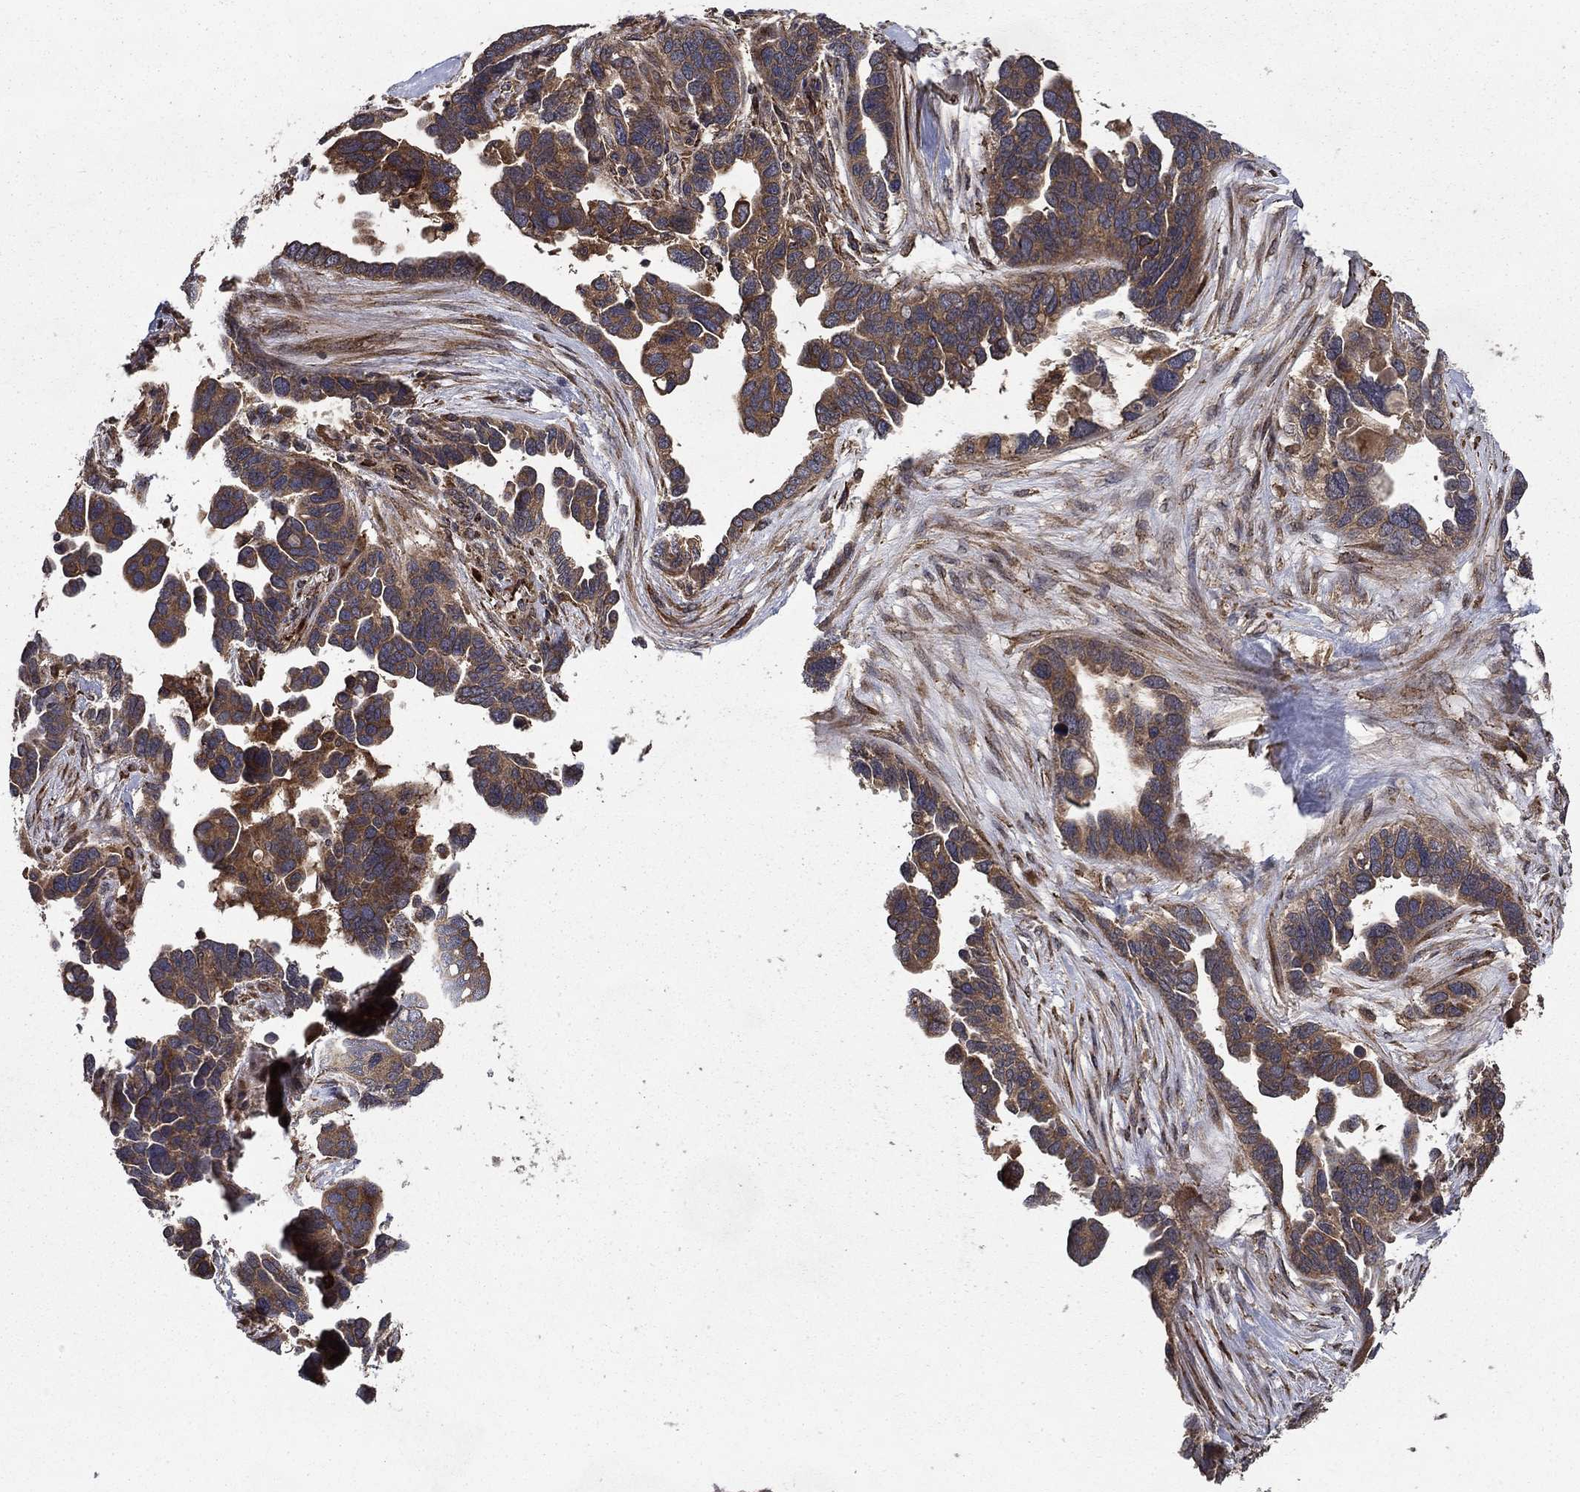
{"staining": {"intensity": "moderate", "quantity": ">75%", "location": "cytoplasmic/membranous"}, "tissue": "ovarian cancer", "cell_type": "Tumor cells", "image_type": "cancer", "snomed": [{"axis": "morphology", "description": "Cystadenocarcinoma, serous, NOS"}, {"axis": "topography", "description": "Ovary"}], "caption": "This micrograph exhibits ovarian serous cystadenocarcinoma stained with immunohistochemistry to label a protein in brown. The cytoplasmic/membranous of tumor cells show moderate positivity for the protein. Nuclei are counter-stained blue.", "gene": "BABAM2", "patient": {"sex": "female", "age": 54}}